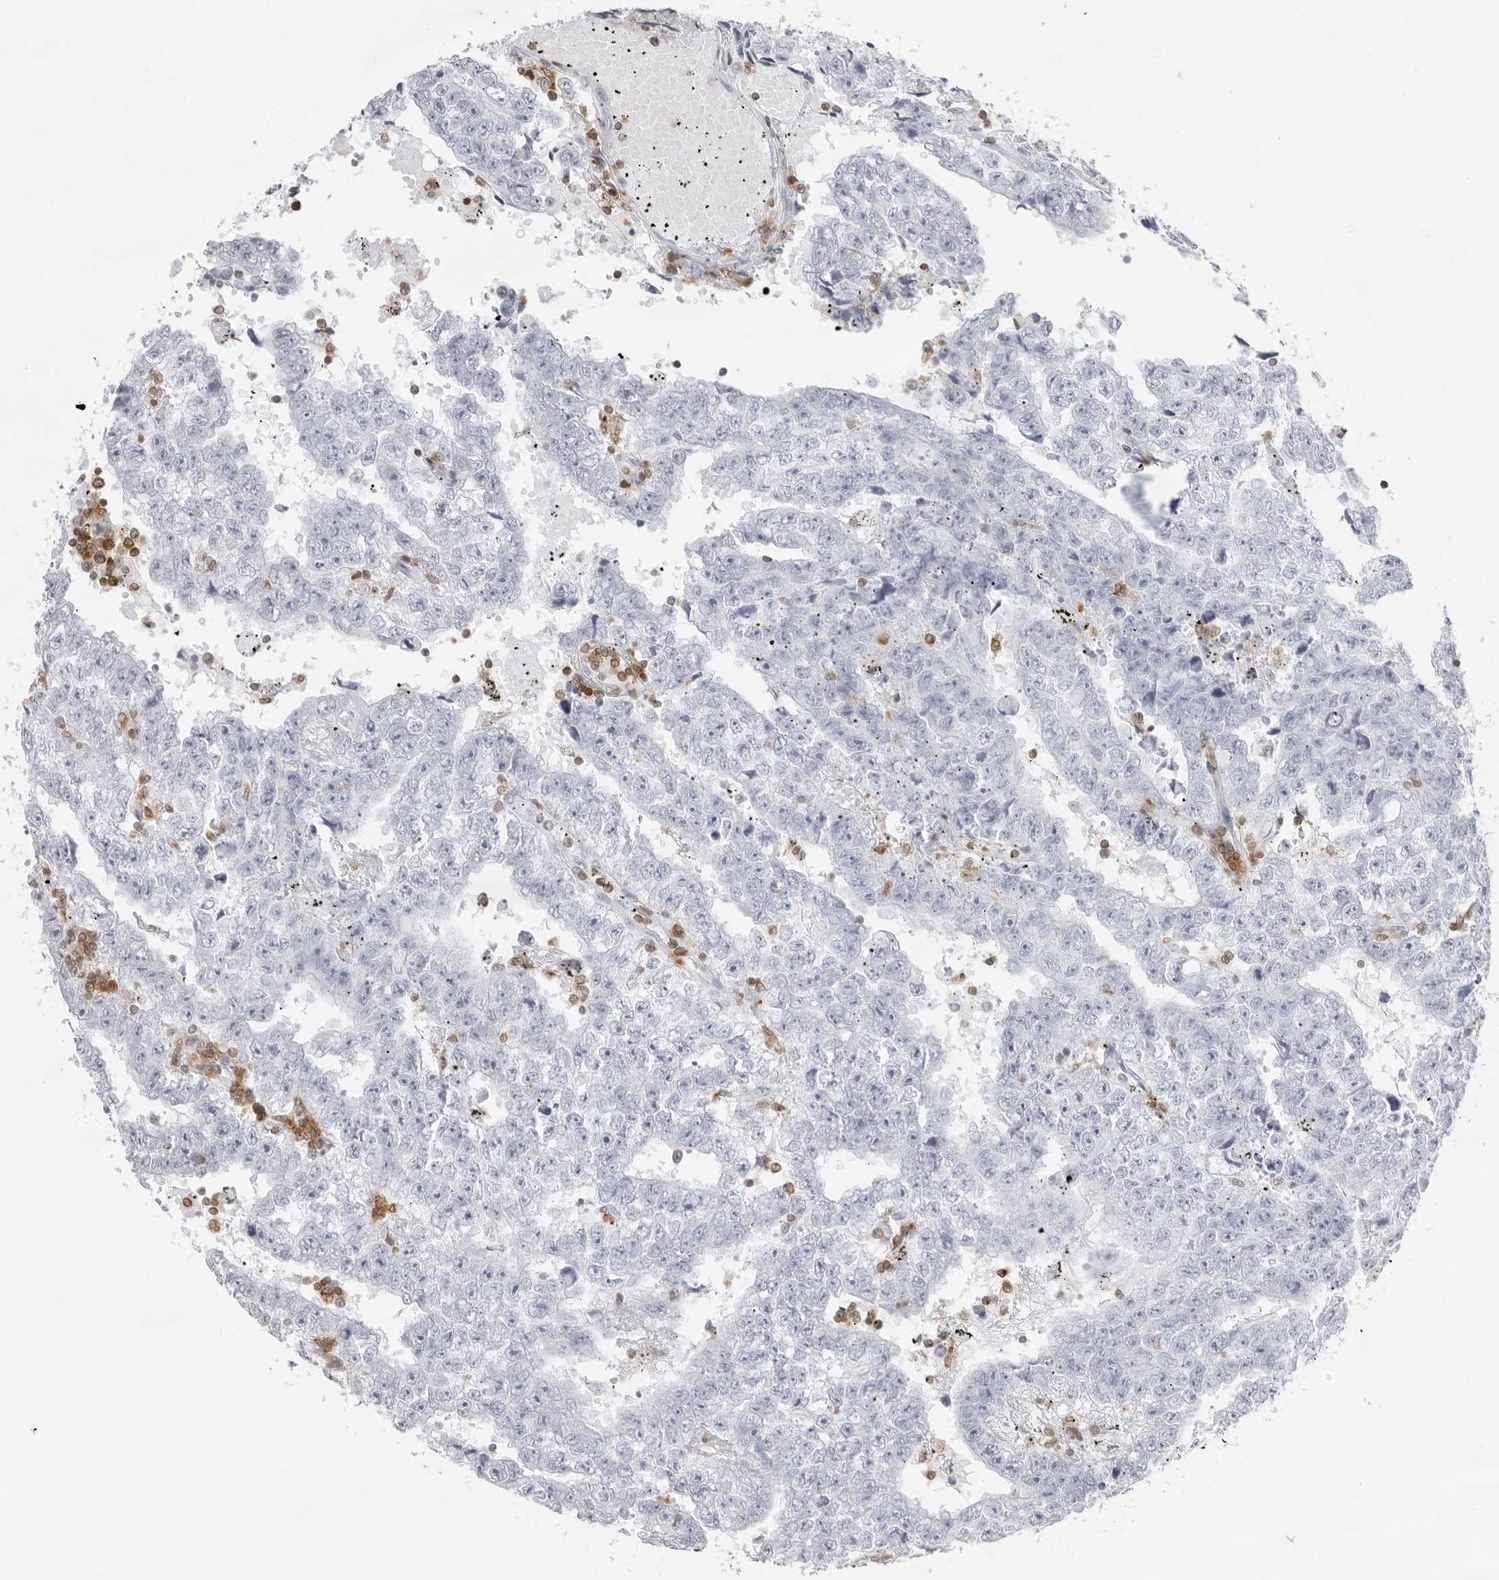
{"staining": {"intensity": "negative", "quantity": "none", "location": "none"}, "tissue": "testis cancer", "cell_type": "Tumor cells", "image_type": "cancer", "snomed": [{"axis": "morphology", "description": "Carcinoma, Embryonal, NOS"}, {"axis": "topography", "description": "Testis"}], "caption": "Immunohistochemical staining of human testis embryonal carcinoma exhibits no significant staining in tumor cells.", "gene": "FMNL1", "patient": {"sex": "male", "age": 25}}